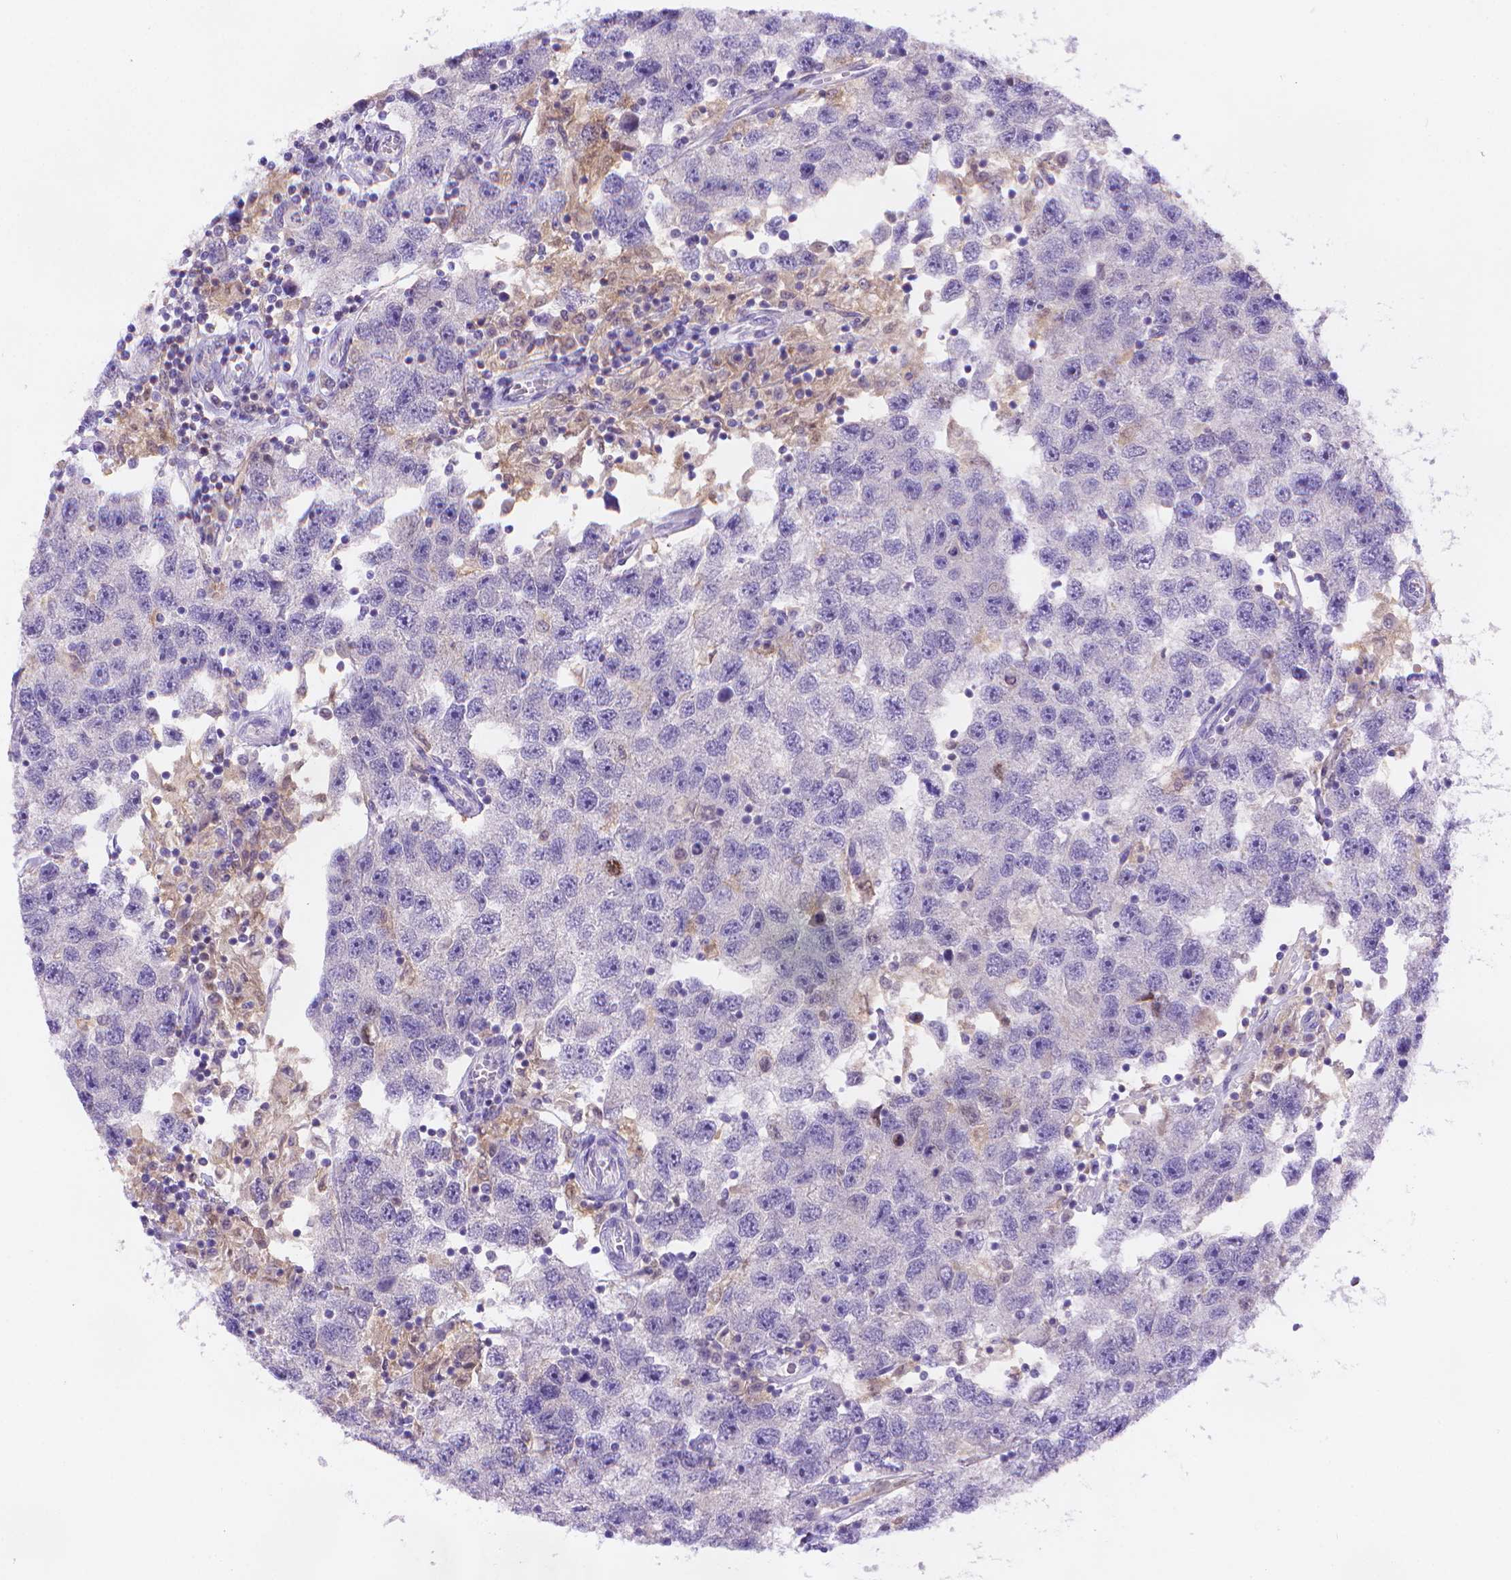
{"staining": {"intensity": "negative", "quantity": "none", "location": "none"}, "tissue": "testis cancer", "cell_type": "Tumor cells", "image_type": "cancer", "snomed": [{"axis": "morphology", "description": "Seminoma, NOS"}, {"axis": "topography", "description": "Testis"}], "caption": "This is a micrograph of immunohistochemistry staining of testis seminoma, which shows no staining in tumor cells.", "gene": "FGD2", "patient": {"sex": "male", "age": 26}}